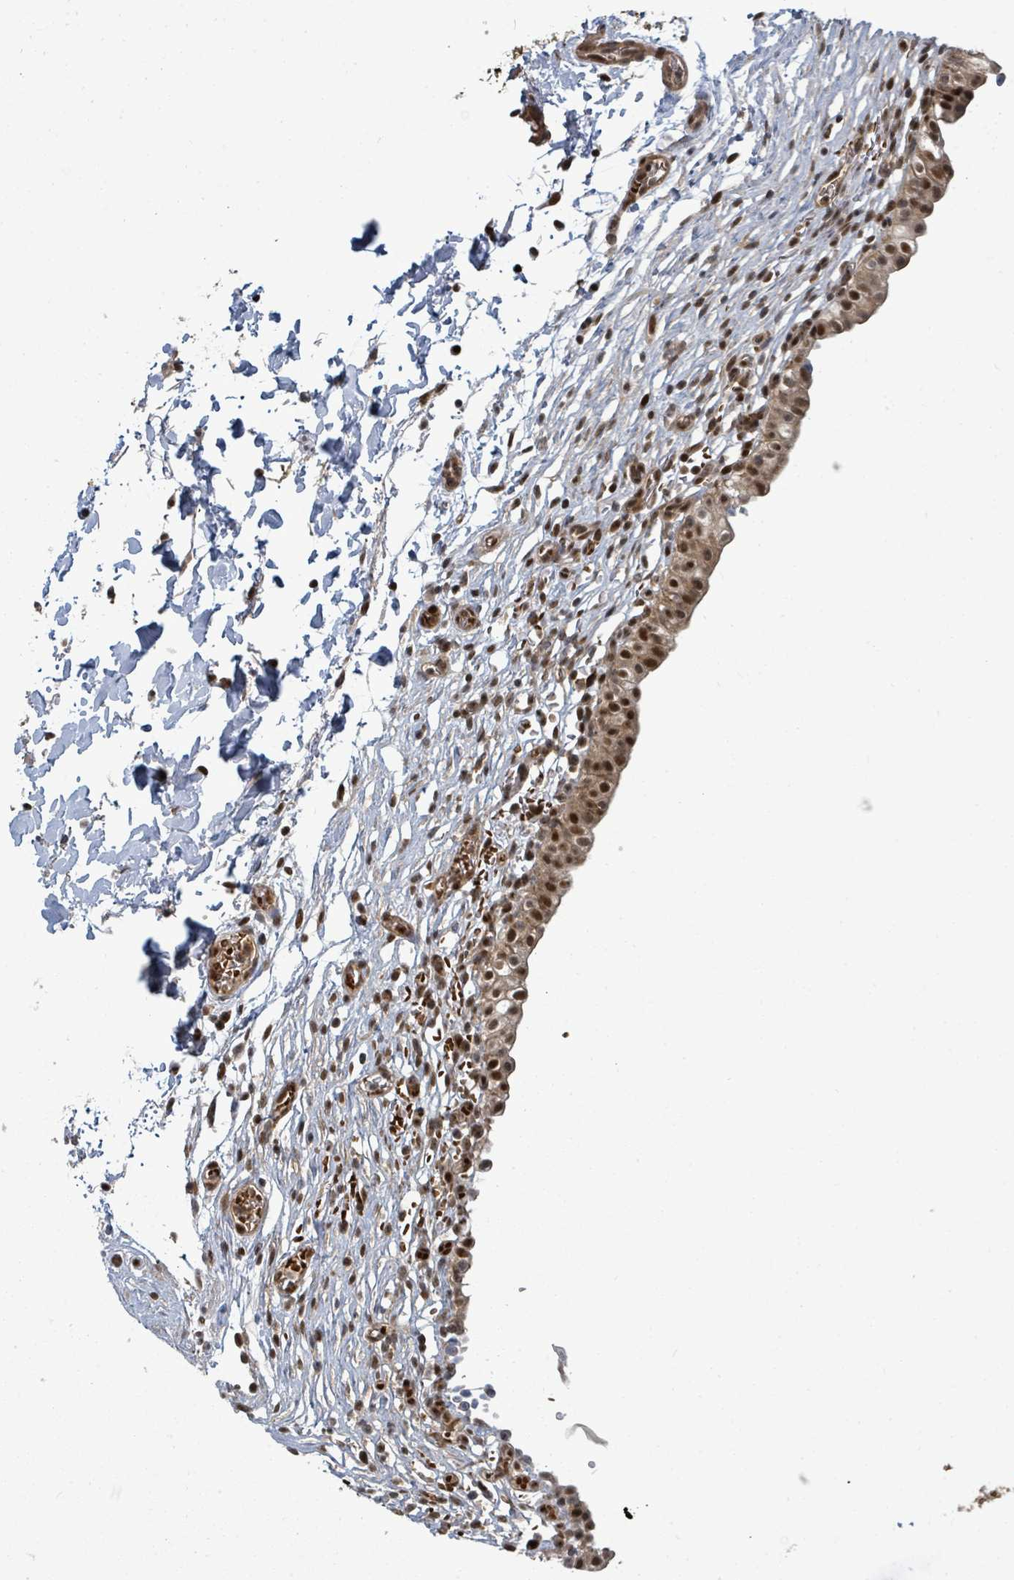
{"staining": {"intensity": "strong", "quantity": ">75%", "location": "cytoplasmic/membranous,nuclear"}, "tissue": "urinary bladder", "cell_type": "Urothelial cells", "image_type": "normal", "snomed": [{"axis": "morphology", "description": "Normal tissue, NOS"}, {"axis": "topography", "description": "Urinary bladder"}, {"axis": "topography", "description": "Peripheral nerve tissue"}], "caption": "IHC of unremarkable urinary bladder reveals high levels of strong cytoplasmic/membranous,nuclear positivity in about >75% of urothelial cells.", "gene": "TRDMT1", "patient": {"sex": "male", "age": 55}}